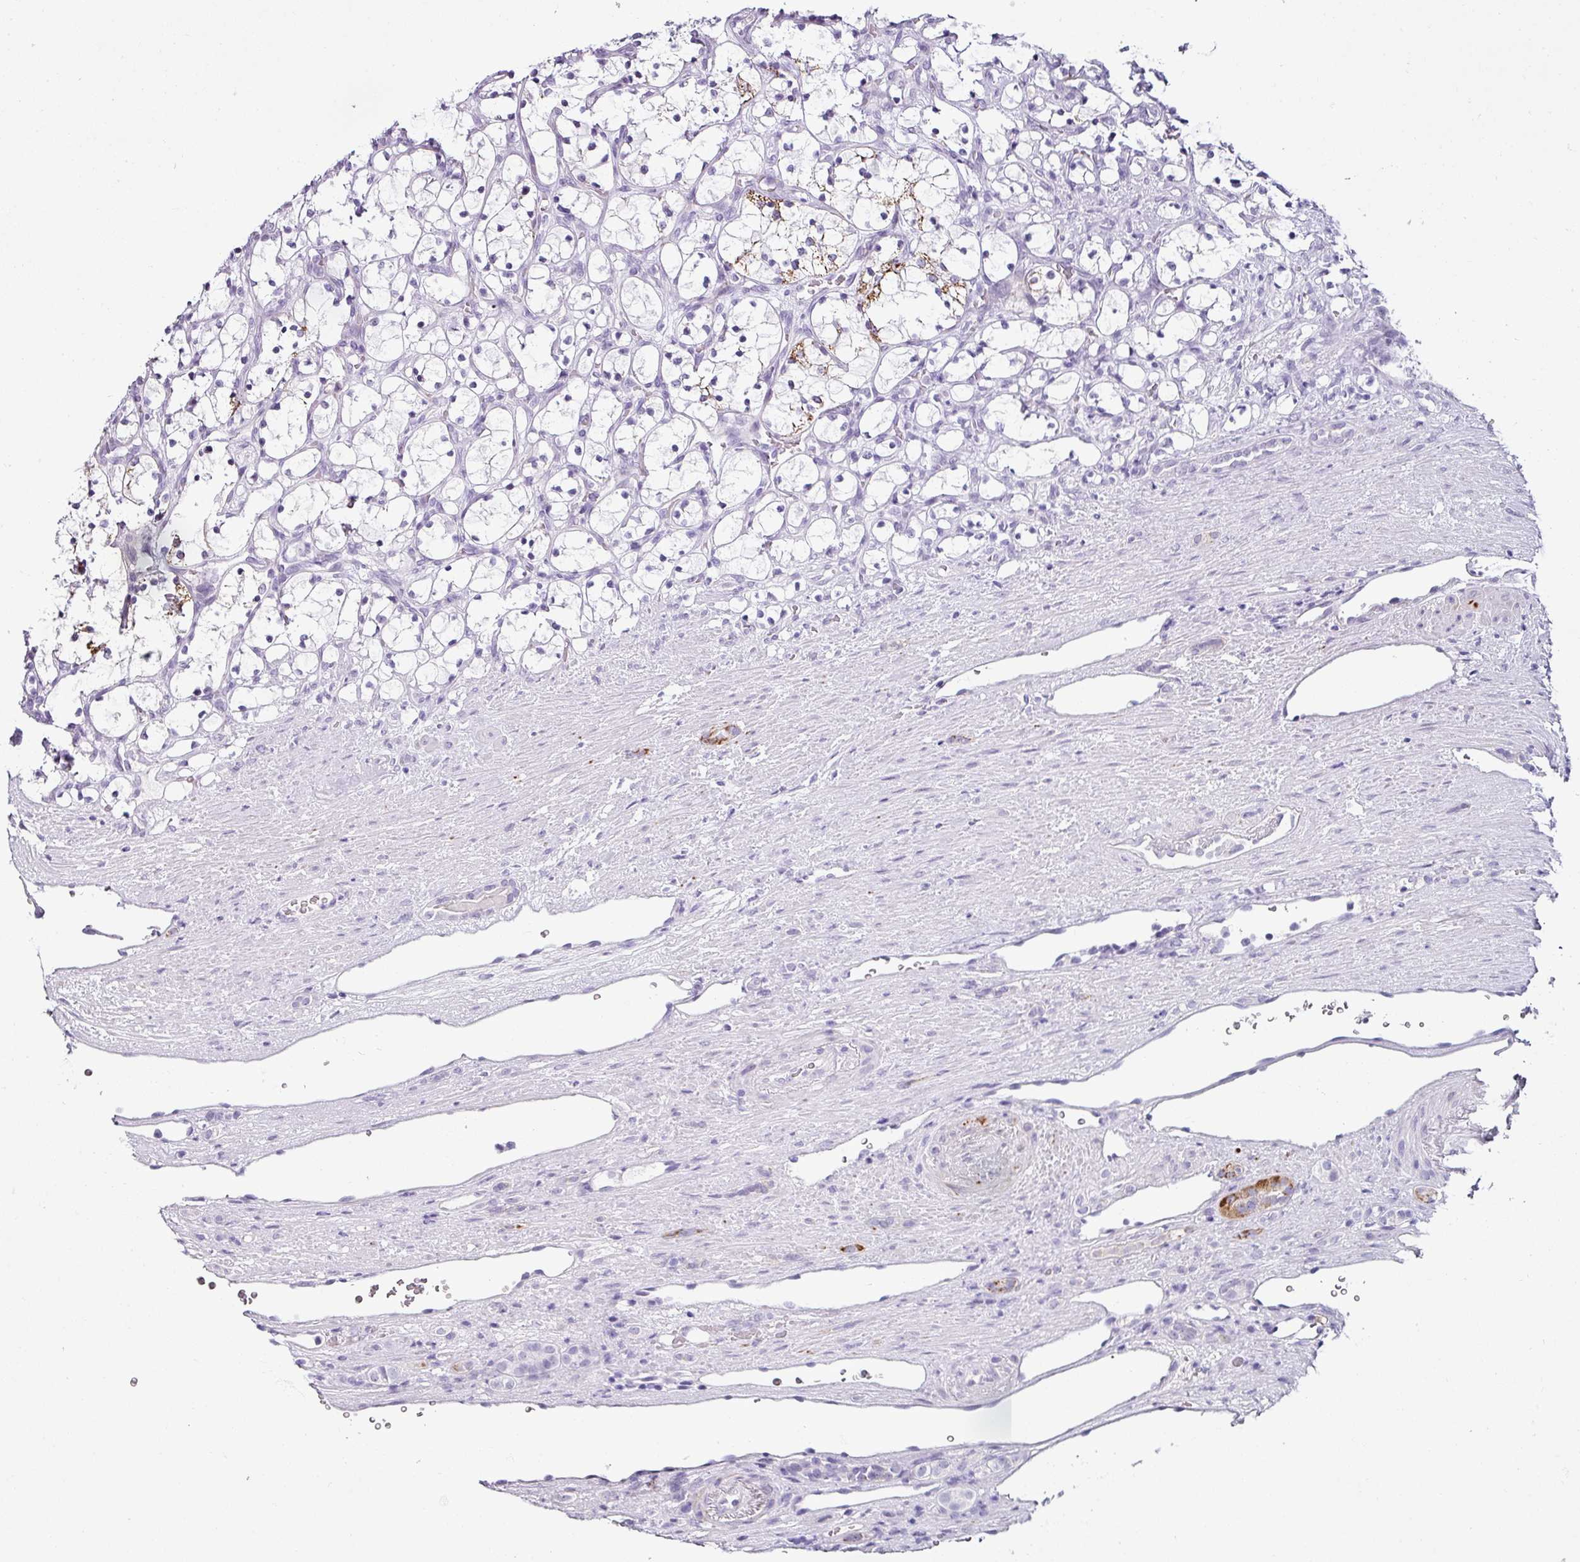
{"staining": {"intensity": "moderate", "quantity": "<25%", "location": "cytoplasmic/membranous"}, "tissue": "renal cancer", "cell_type": "Tumor cells", "image_type": "cancer", "snomed": [{"axis": "morphology", "description": "Adenocarcinoma, NOS"}, {"axis": "topography", "description": "Kidney"}], "caption": "Tumor cells reveal low levels of moderate cytoplasmic/membranous expression in about <25% of cells in human renal cancer (adenocarcinoma).", "gene": "TRA2A", "patient": {"sex": "female", "age": 69}}